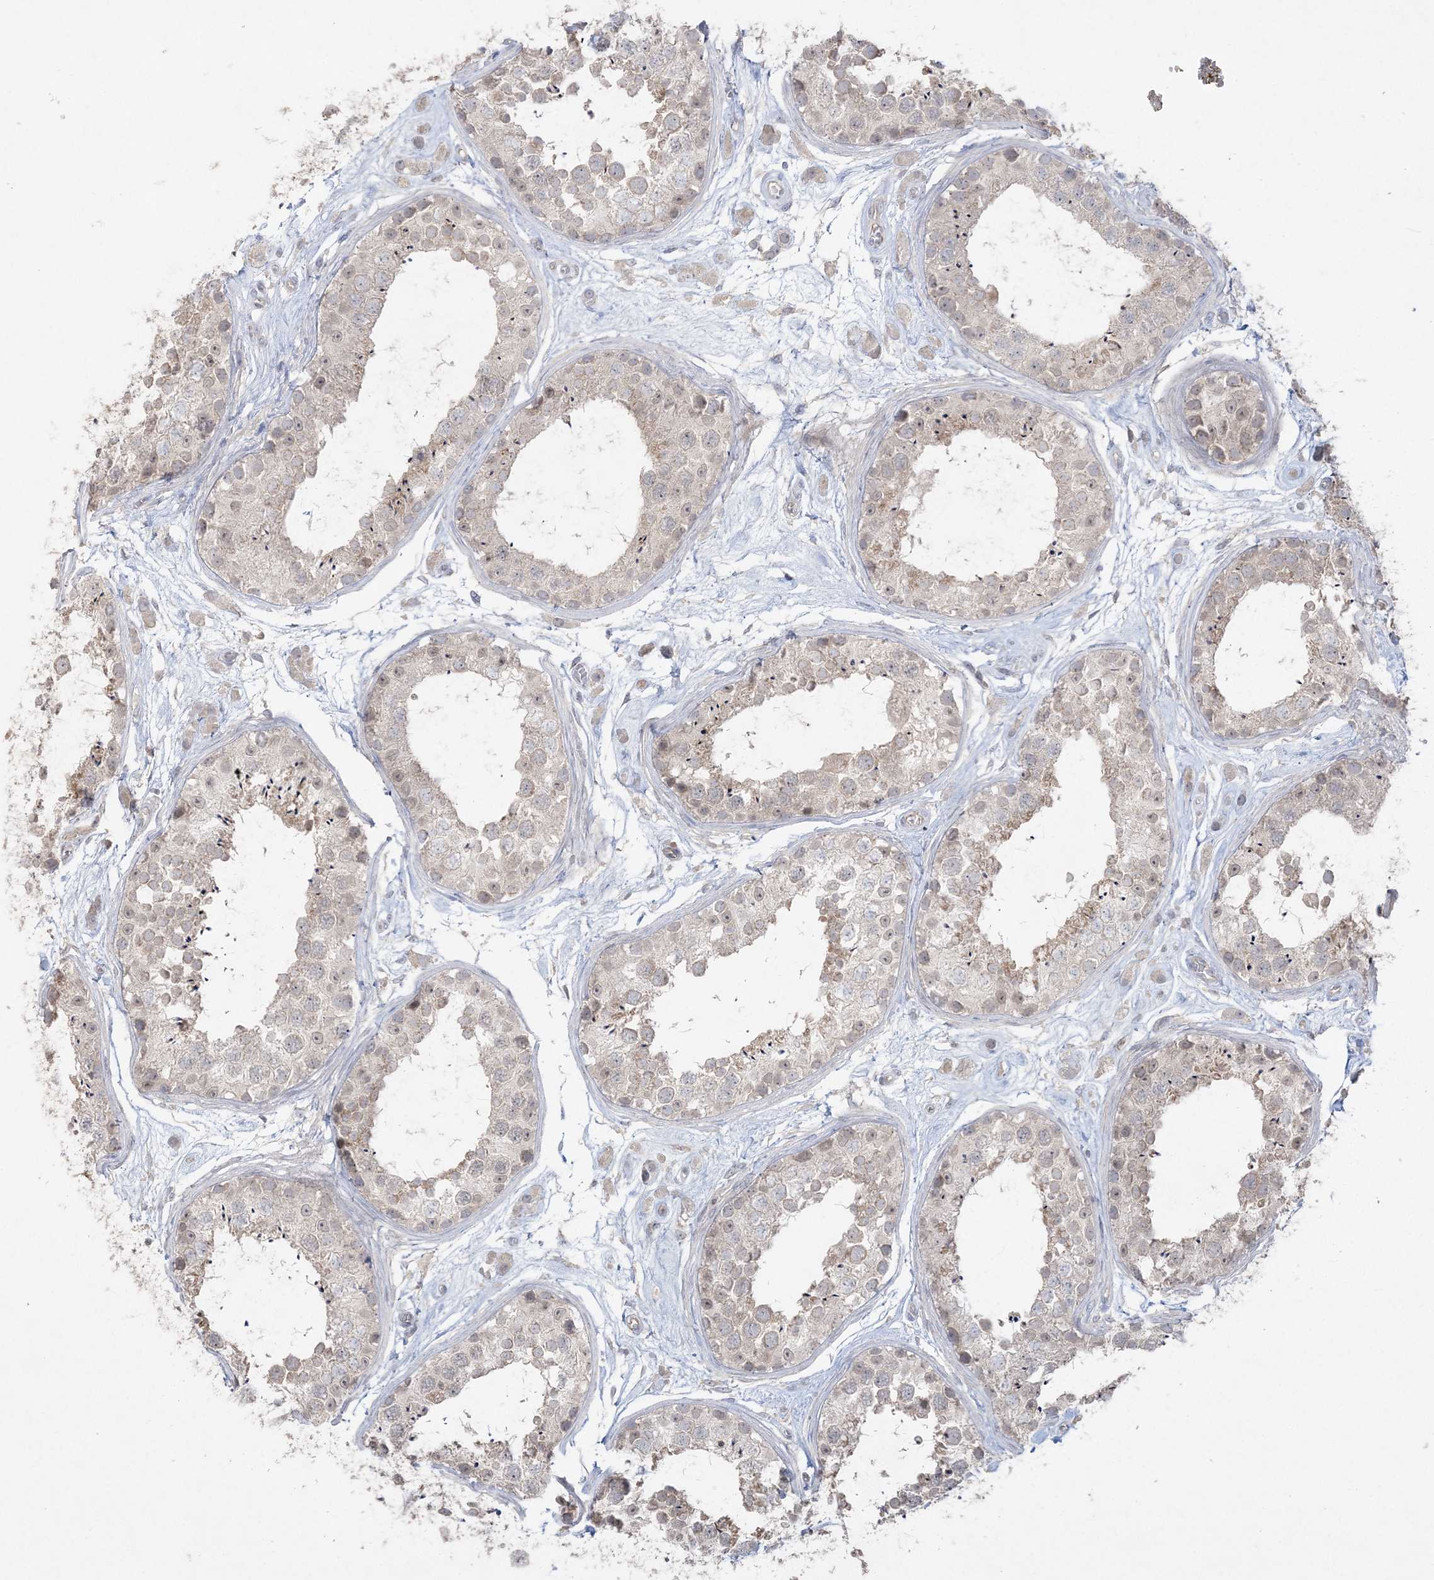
{"staining": {"intensity": "weak", "quantity": "<25%", "location": "cytoplasmic/membranous,nuclear"}, "tissue": "testis", "cell_type": "Cells in seminiferous ducts", "image_type": "normal", "snomed": [{"axis": "morphology", "description": "Normal tissue, NOS"}, {"axis": "topography", "description": "Testis"}], "caption": "An immunohistochemistry image of benign testis is shown. There is no staining in cells in seminiferous ducts of testis. Nuclei are stained in blue.", "gene": "SH3BP4", "patient": {"sex": "male", "age": 25}}